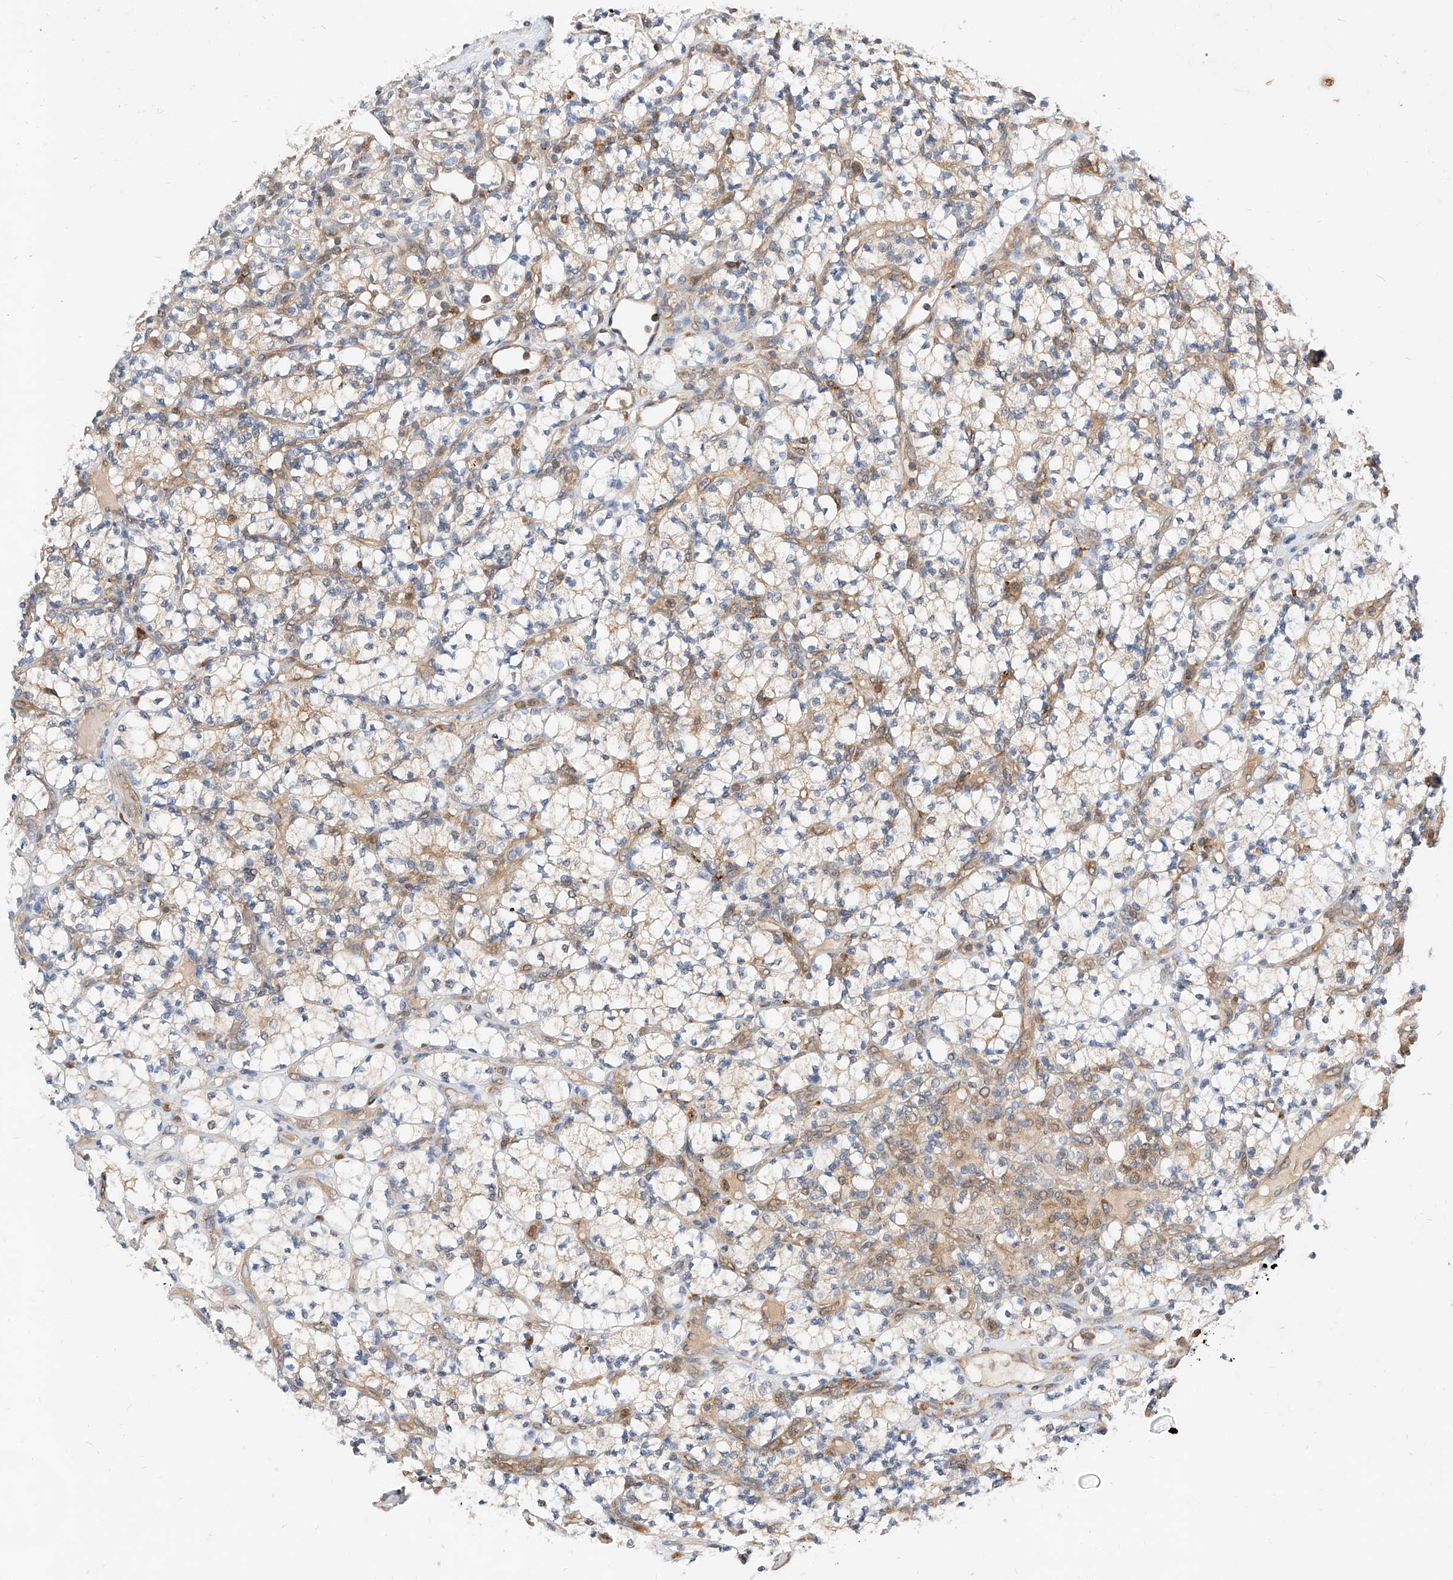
{"staining": {"intensity": "negative", "quantity": "none", "location": "none"}, "tissue": "renal cancer", "cell_type": "Tumor cells", "image_type": "cancer", "snomed": [{"axis": "morphology", "description": "Adenocarcinoma, NOS"}, {"axis": "topography", "description": "Kidney"}], "caption": "DAB immunohistochemical staining of renal adenocarcinoma exhibits no significant positivity in tumor cells. (Brightfield microscopy of DAB IHC at high magnification).", "gene": "DIRAS3", "patient": {"sex": "male", "age": 77}}